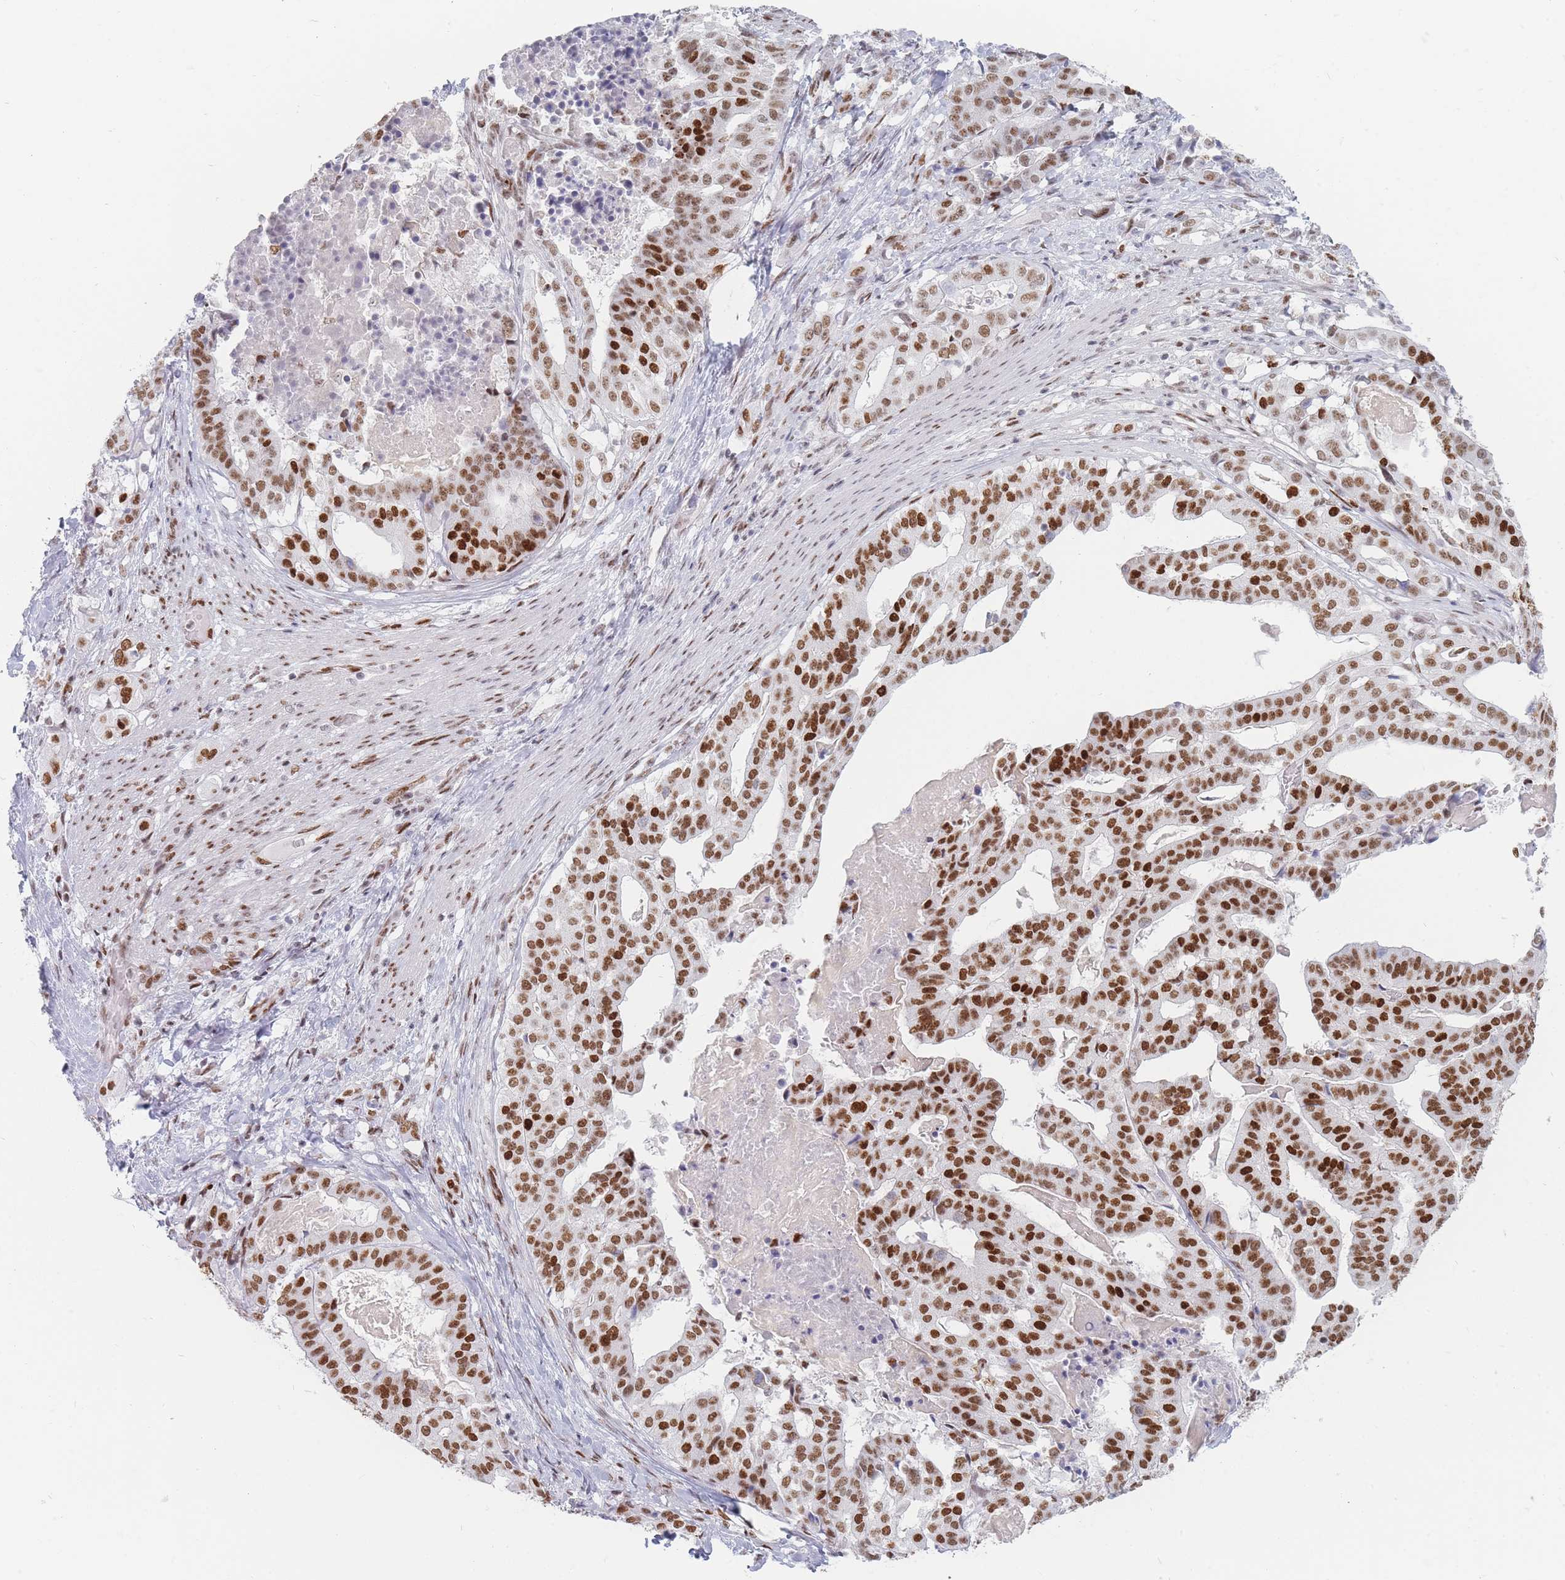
{"staining": {"intensity": "strong", "quantity": ">75%", "location": "nuclear"}, "tissue": "stomach cancer", "cell_type": "Tumor cells", "image_type": "cancer", "snomed": [{"axis": "morphology", "description": "Adenocarcinoma, NOS"}, {"axis": "topography", "description": "Stomach"}], "caption": "A histopathology image of human adenocarcinoma (stomach) stained for a protein demonstrates strong nuclear brown staining in tumor cells.", "gene": "SAFB2", "patient": {"sex": "male", "age": 48}}